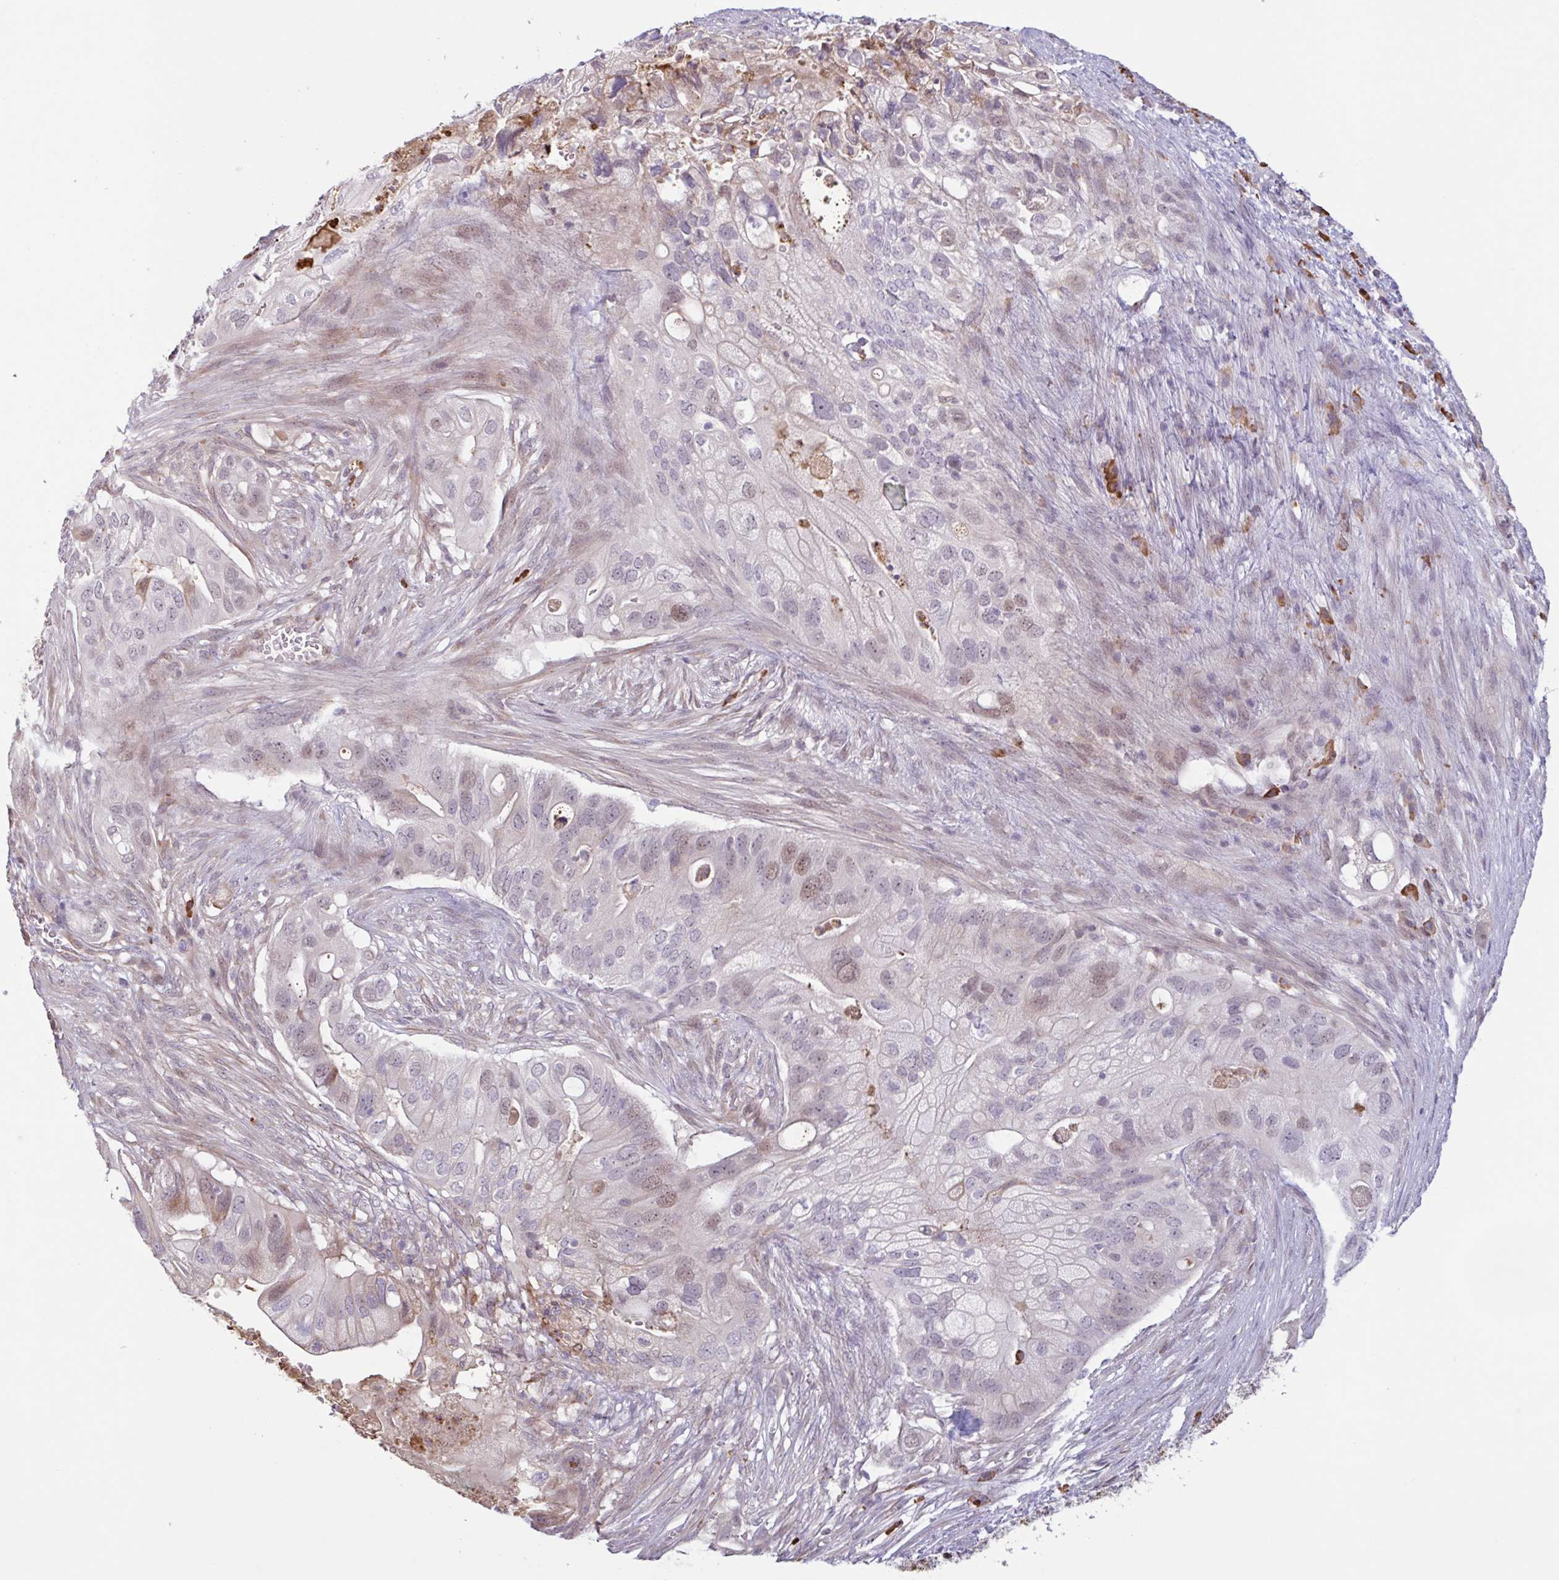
{"staining": {"intensity": "moderate", "quantity": "<25%", "location": "nuclear"}, "tissue": "pancreatic cancer", "cell_type": "Tumor cells", "image_type": "cancer", "snomed": [{"axis": "morphology", "description": "Adenocarcinoma, NOS"}, {"axis": "topography", "description": "Pancreas"}], "caption": "Adenocarcinoma (pancreatic) was stained to show a protein in brown. There is low levels of moderate nuclear staining in about <25% of tumor cells.", "gene": "TAF1D", "patient": {"sex": "female", "age": 72}}